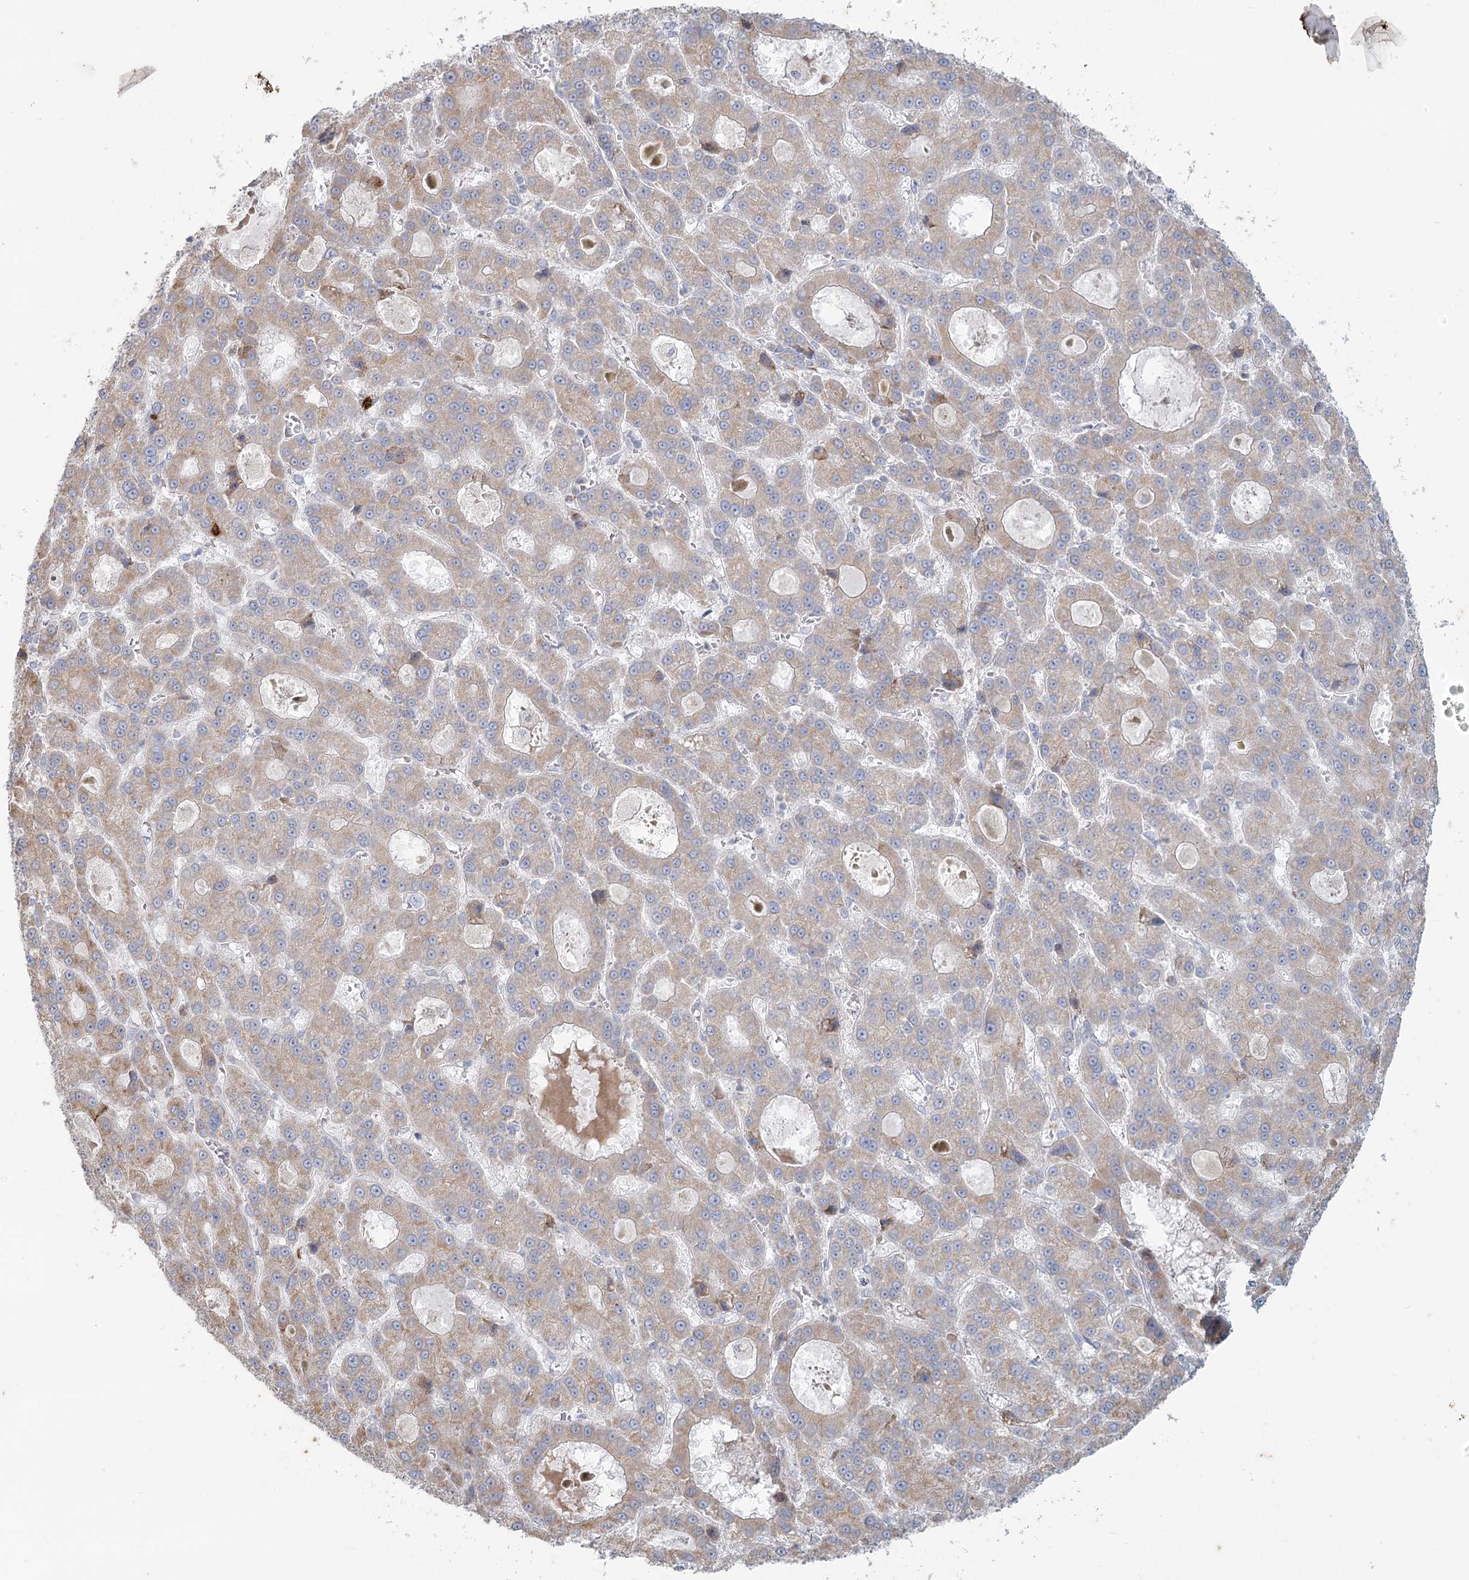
{"staining": {"intensity": "weak", "quantity": ">75%", "location": "cytoplasmic/membranous"}, "tissue": "liver cancer", "cell_type": "Tumor cells", "image_type": "cancer", "snomed": [{"axis": "morphology", "description": "Carcinoma, Hepatocellular, NOS"}, {"axis": "topography", "description": "Liver"}], "caption": "A photomicrograph of human hepatocellular carcinoma (liver) stained for a protein demonstrates weak cytoplasmic/membranous brown staining in tumor cells. The staining was performed using DAB (3,3'-diaminobenzidine), with brown indicating positive protein expression. Nuclei are stained blue with hematoxylin.", "gene": "MTG1", "patient": {"sex": "male", "age": 70}}